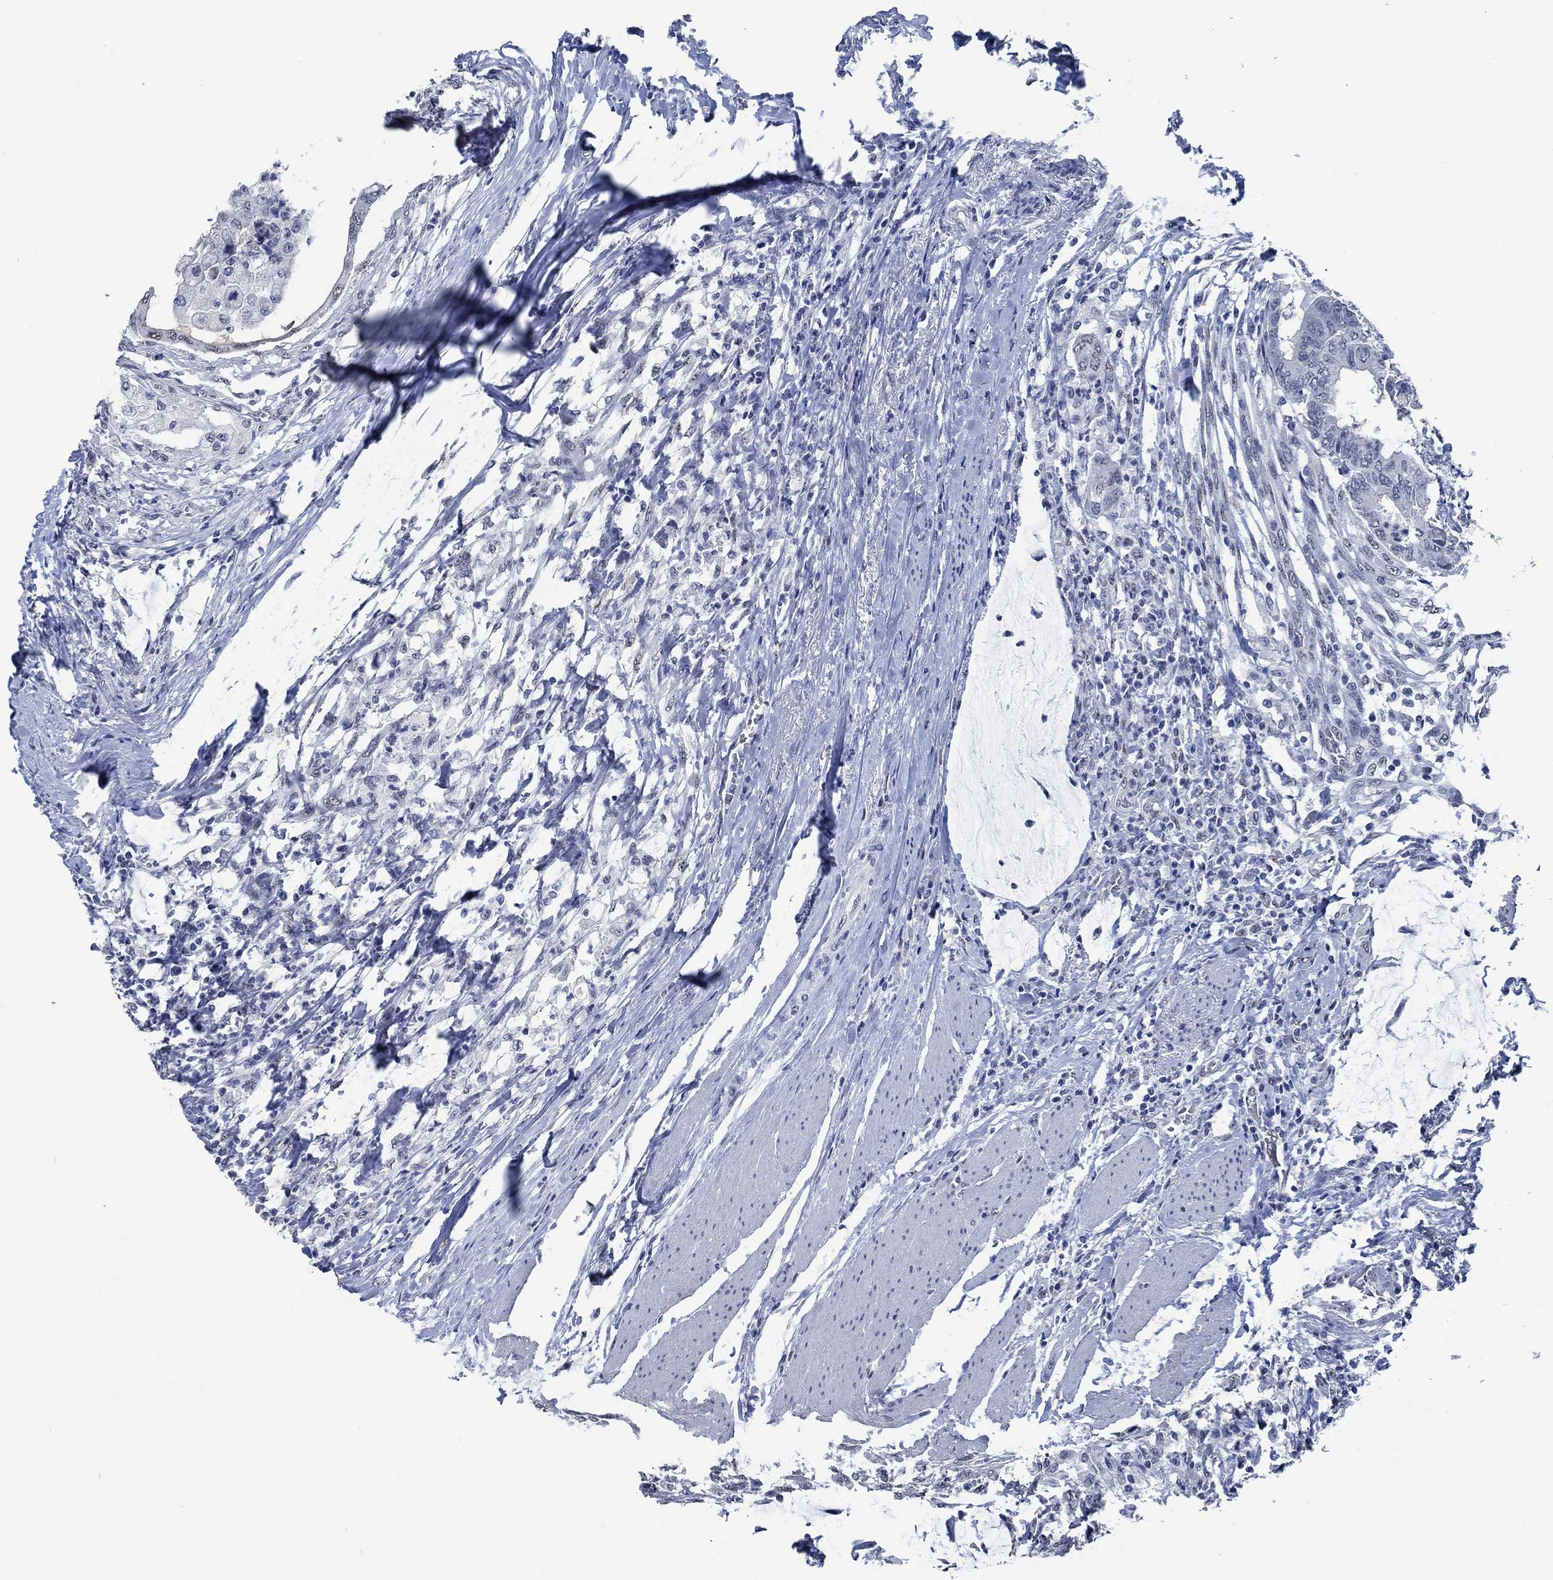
{"staining": {"intensity": "negative", "quantity": "none", "location": "none"}, "tissue": "colorectal cancer", "cell_type": "Tumor cells", "image_type": "cancer", "snomed": [{"axis": "morphology", "description": "Normal tissue, NOS"}, {"axis": "morphology", "description": "Adenocarcinoma, NOS"}, {"axis": "topography", "description": "Rectum"}, {"axis": "topography", "description": "Peripheral nerve tissue"}], "caption": "Immunohistochemical staining of human colorectal adenocarcinoma reveals no significant positivity in tumor cells.", "gene": "OBSCN", "patient": {"sex": "male", "age": 92}}